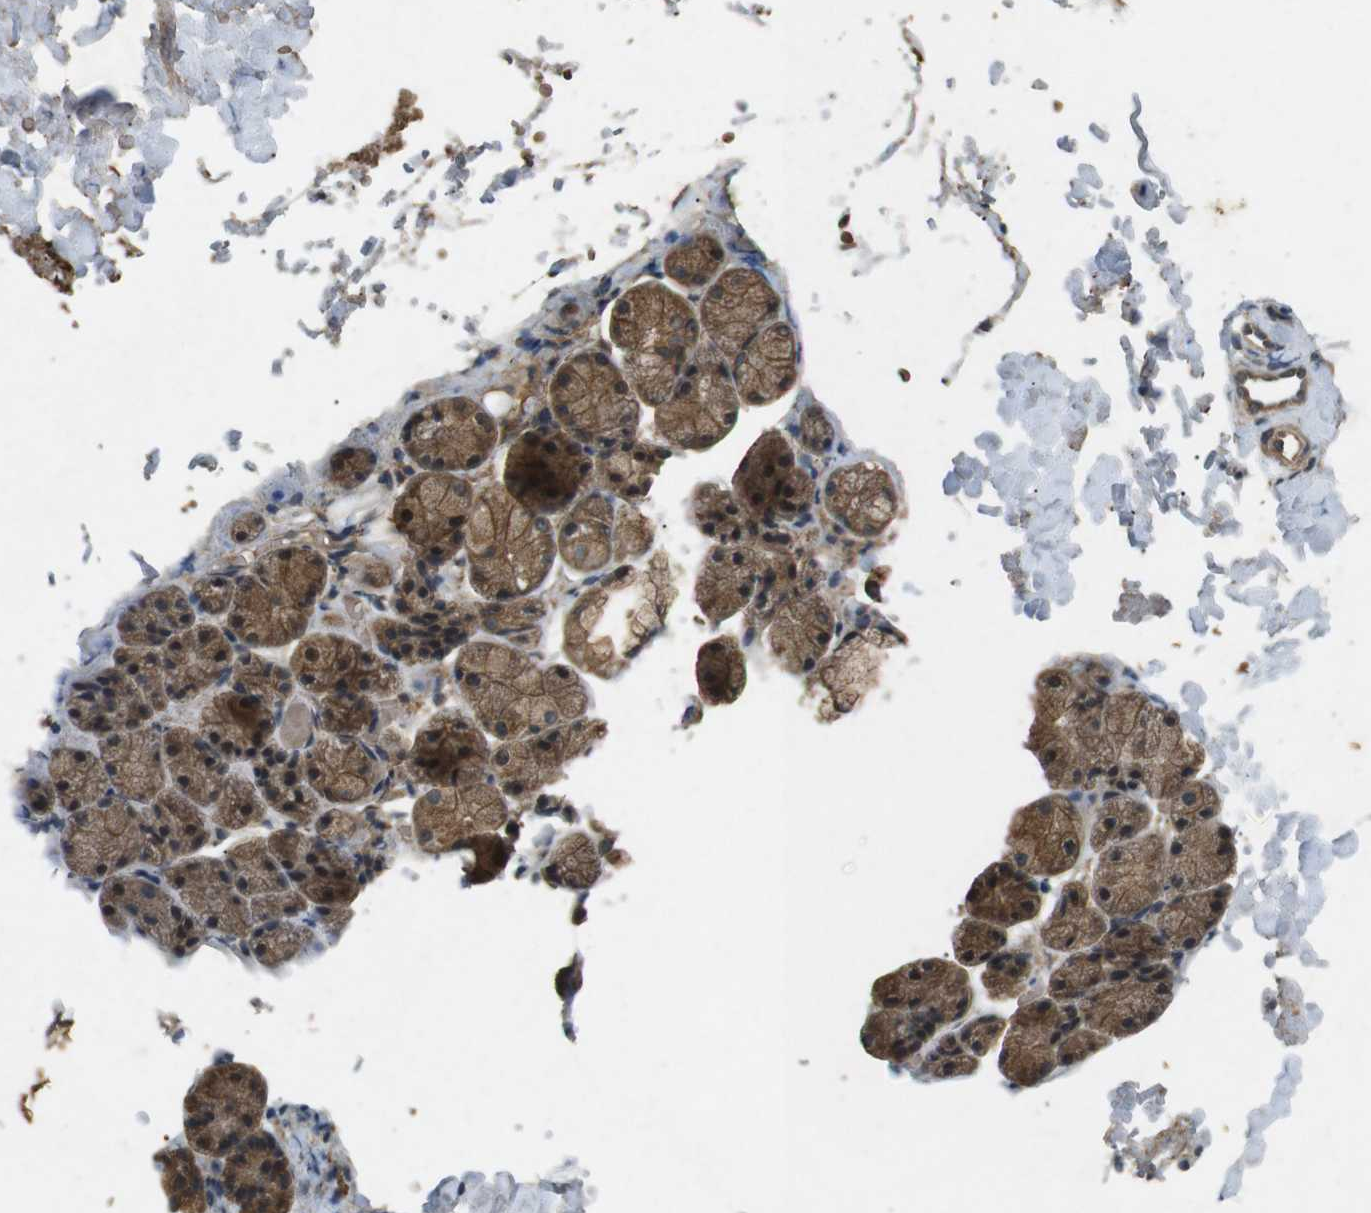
{"staining": {"intensity": "moderate", "quantity": ">75%", "location": "cytoplasmic/membranous"}, "tissue": "salivary gland", "cell_type": "Glandular cells", "image_type": "normal", "snomed": [{"axis": "morphology", "description": "Normal tissue, NOS"}, {"axis": "topography", "description": "Salivary gland"}], "caption": "Moderate cytoplasmic/membranous staining for a protein is identified in about >75% of glandular cells of normal salivary gland using immunohistochemistry.", "gene": "TAP1", "patient": {"sex": "female", "age": 24}}